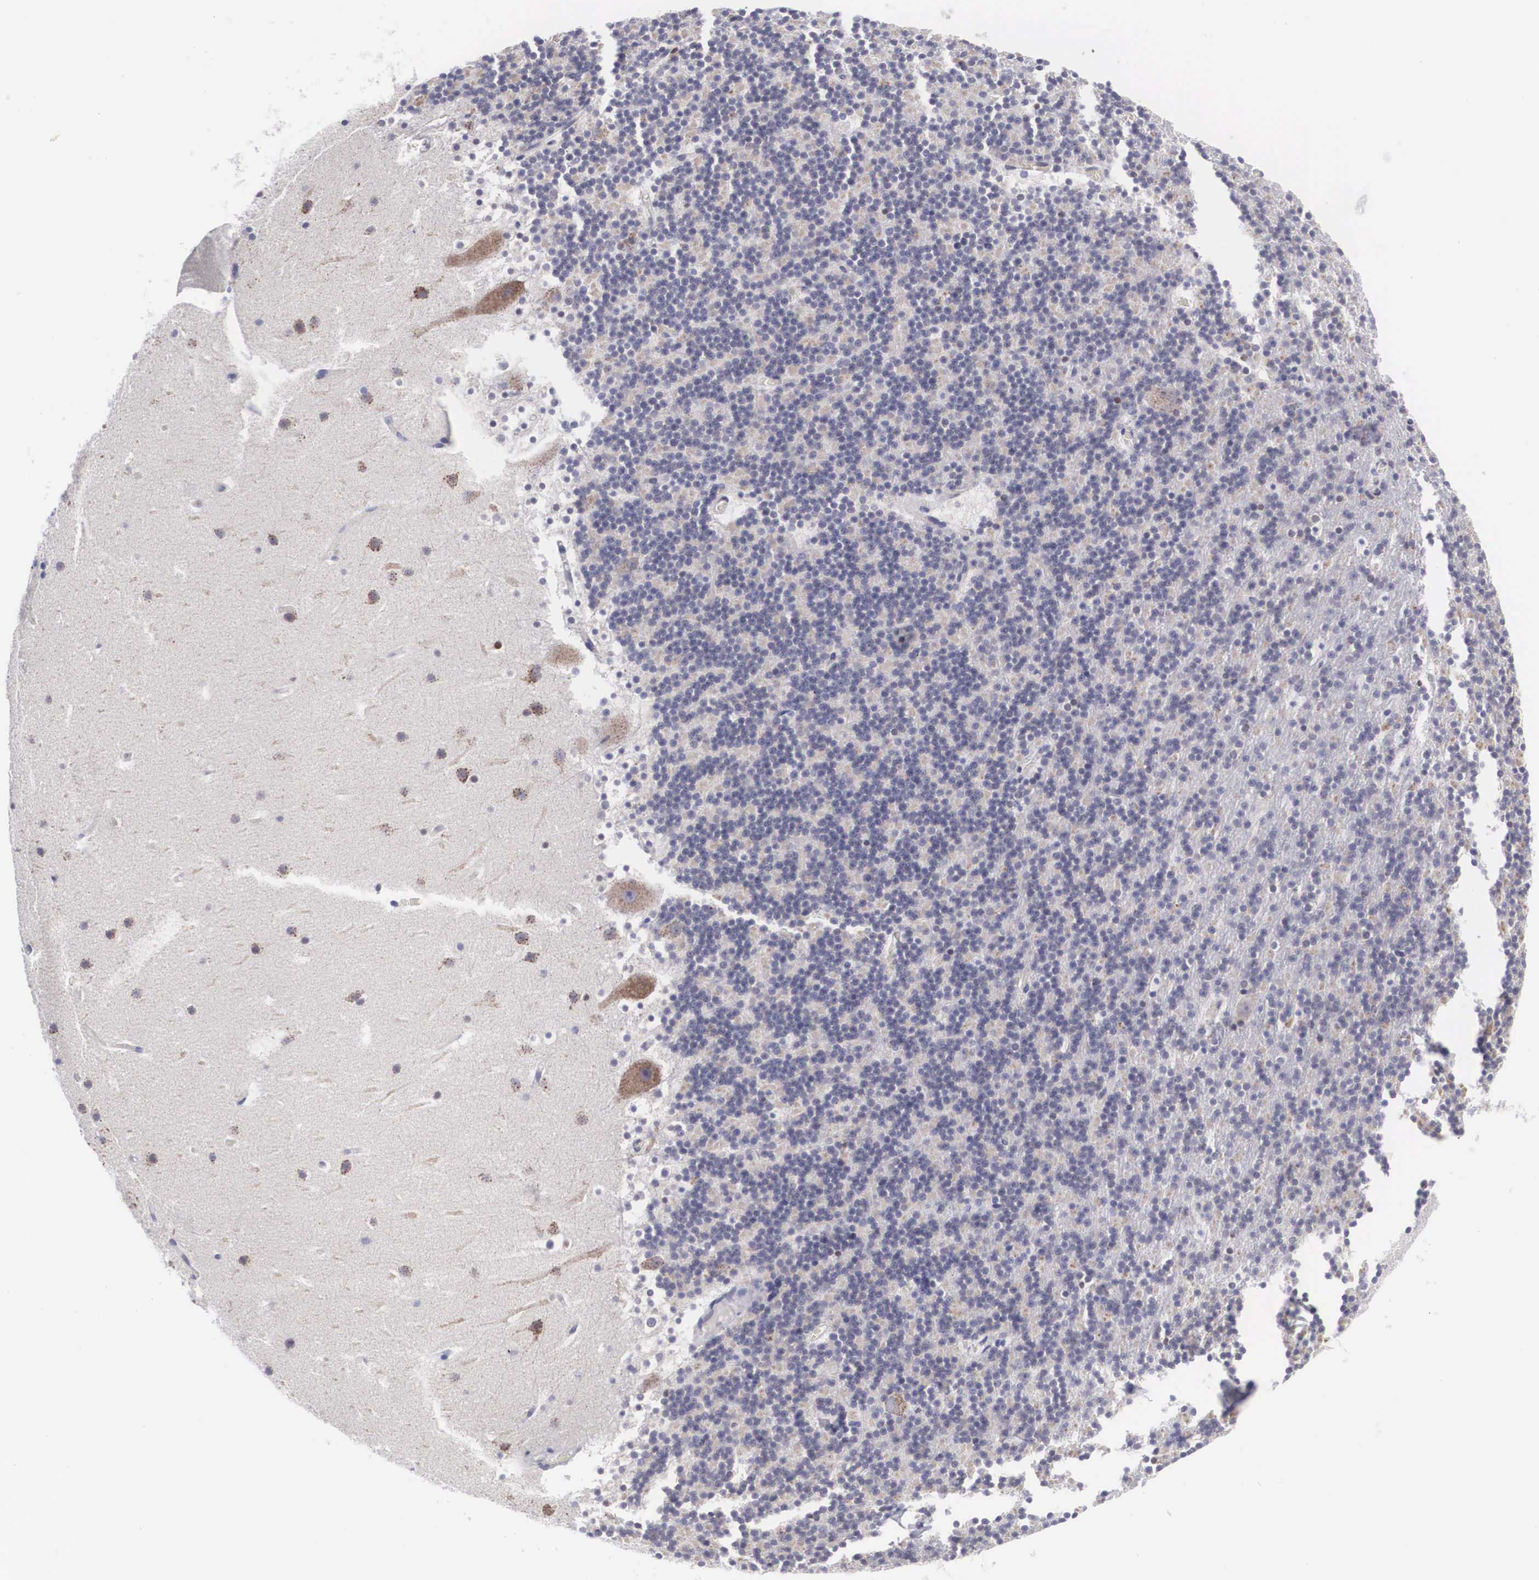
{"staining": {"intensity": "negative", "quantity": "none", "location": "none"}, "tissue": "cerebellum", "cell_type": "Cells in granular layer", "image_type": "normal", "snomed": [{"axis": "morphology", "description": "Normal tissue, NOS"}, {"axis": "topography", "description": "Cerebellum"}], "caption": "The immunohistochemistry micrograph has no significant expression in cells in granular layer of cerebellum. The staining is performed using DAB (3,3'-diaminobenzidine) brown chromogen with nuclei counter-stained in using hematoxylin.", "gene": "SOX11", "patient": {"sex": "male", "age": 45}}